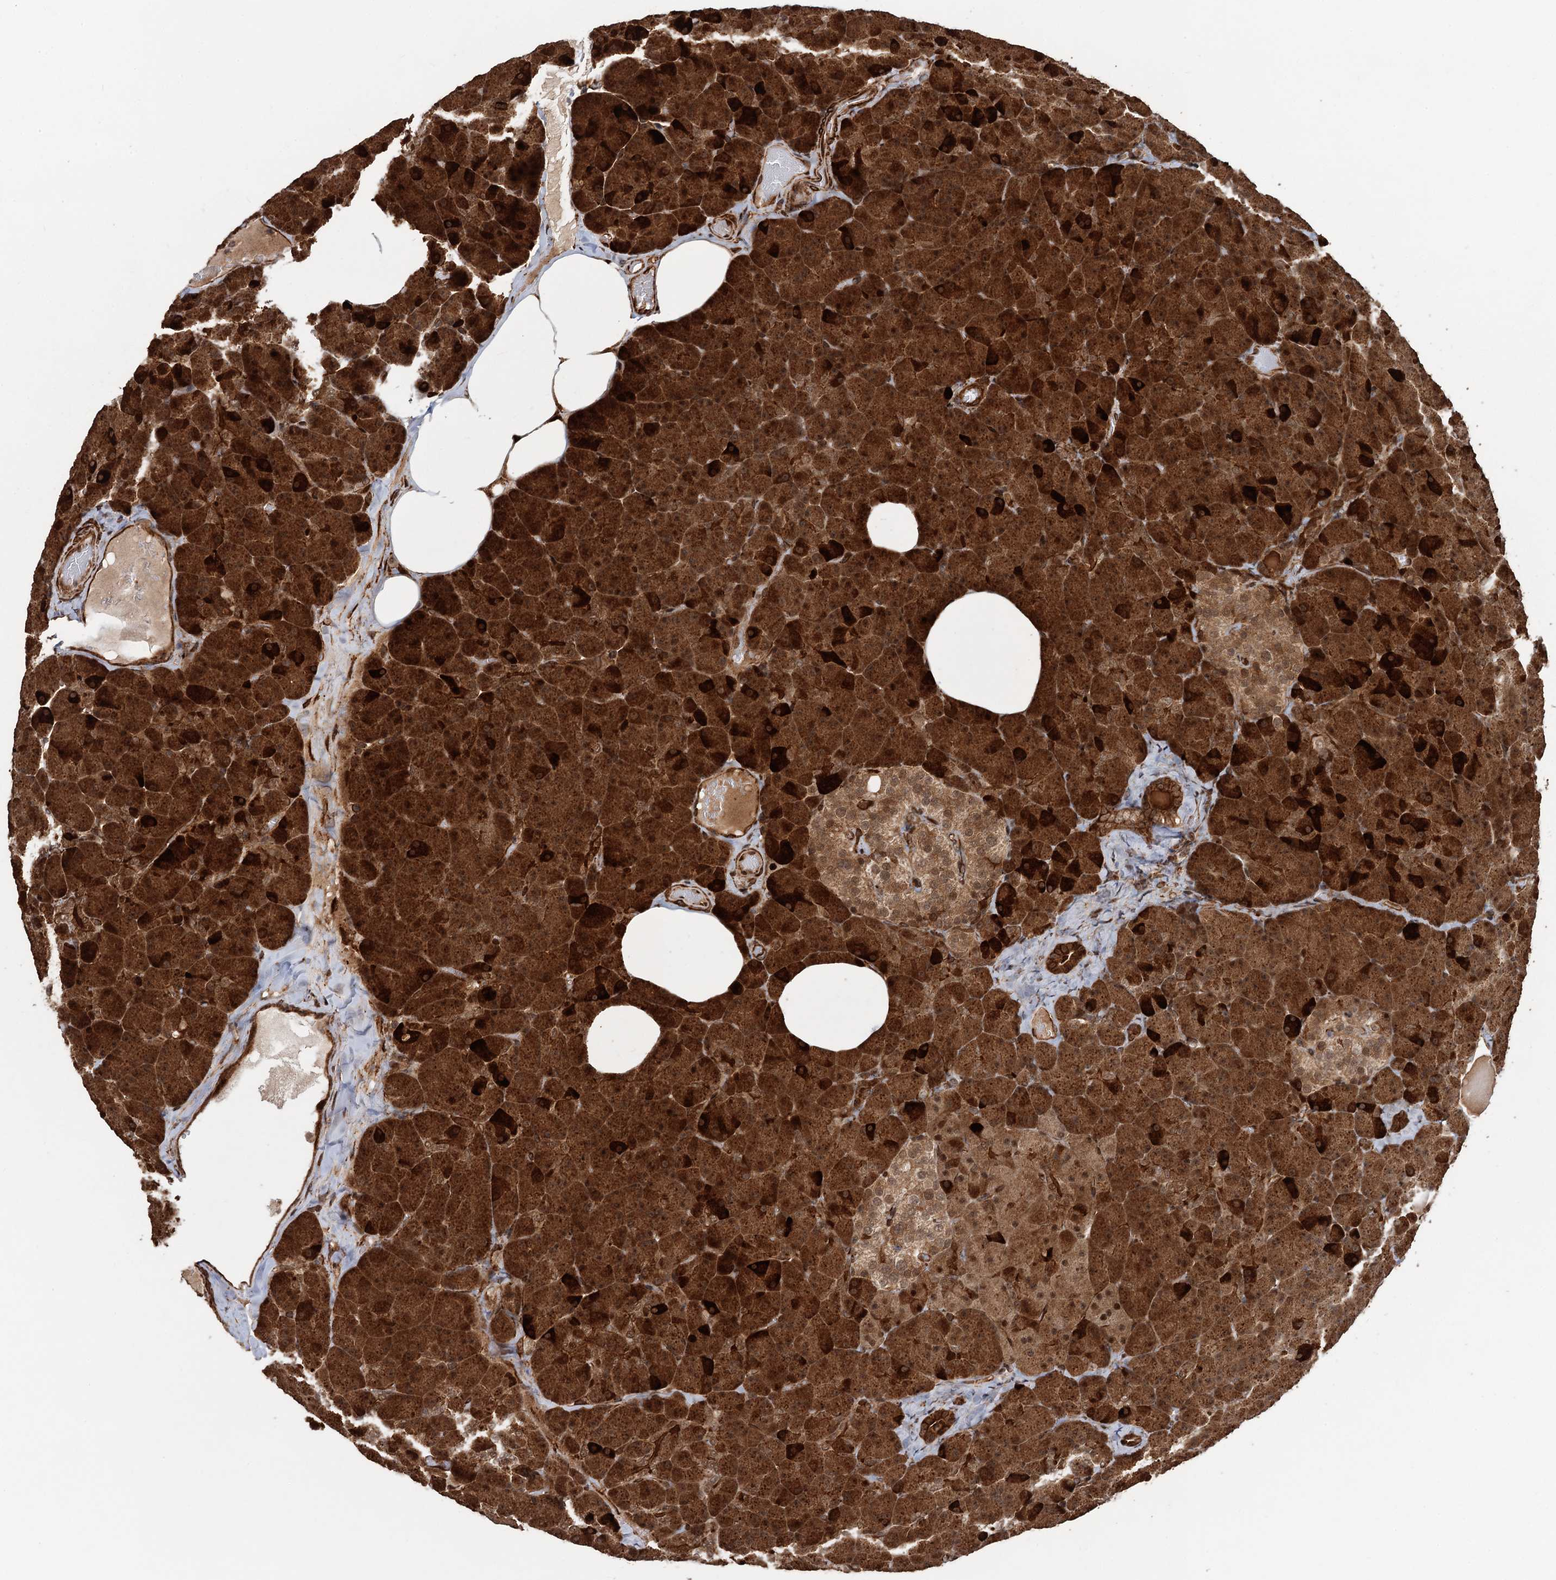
{"staining": {"intensity": "strong", "quantity": ">75%", "location": "cytoplasmic/membranous,nuclear"}, "tissue": "pancreas", "cell_type": "Exocrine glandular cells", "image_type": "normal", "snomed": [{"axis": "morphology", "description": "Normal tissue, NOS"}, {"axis": "morphology", "description": "Carcinoid, malignant, NOS"}, {"axis": "topography", "description": "Pancreas"}], "caption": "Protein staining of unremarkable pancreas shows strong cytoplasmic/membranous,nuclear staining in about >75% of exocrine glandular cells. The staining was performed using DAB, with brown indicating positive protein expression. Nuclei are stained blue with hematoxylin.", "gene": "SNRNP25", "patient": {"sex": "female", "age": 35}}